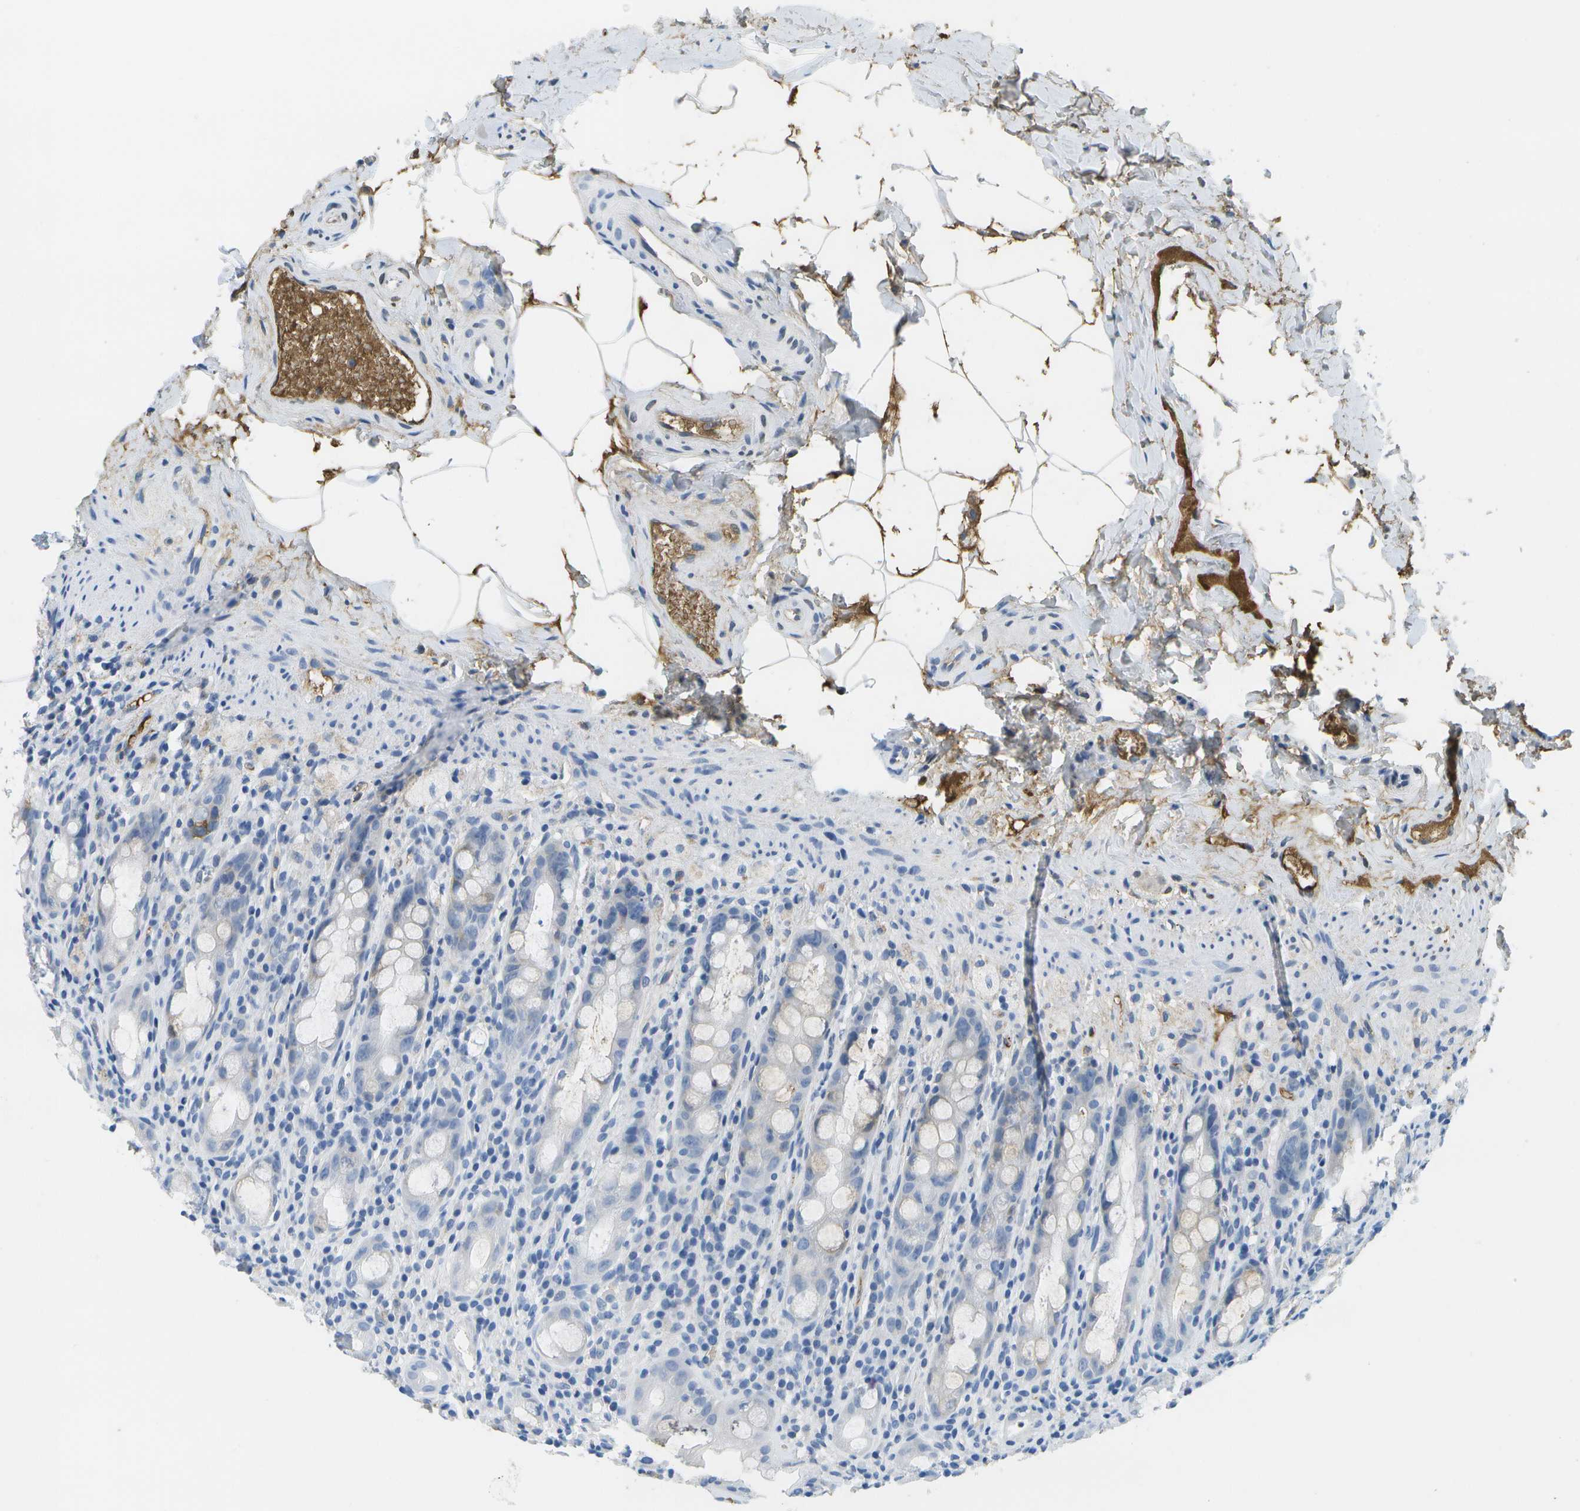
{"staining": {"intensity": "negative", "quantity": "none", "location": "none"}, "tissue": "rectum", "cell_type": "Glandular cells", "image_type": "normal", "snomed": [{"axis": "morphology", "description": "Normal tissue, NOS"}, {"axis": "topography", "description": "Rectum"}], "caption": "The image demonstrates no significant positivity in glandular cells of rectum. The staining is performed using DAB brown chromogen with nuclei counter-stained in using hematoxylin.", "gene": "SERPINA1", "patient": {"sex": "male", "age": 44}}